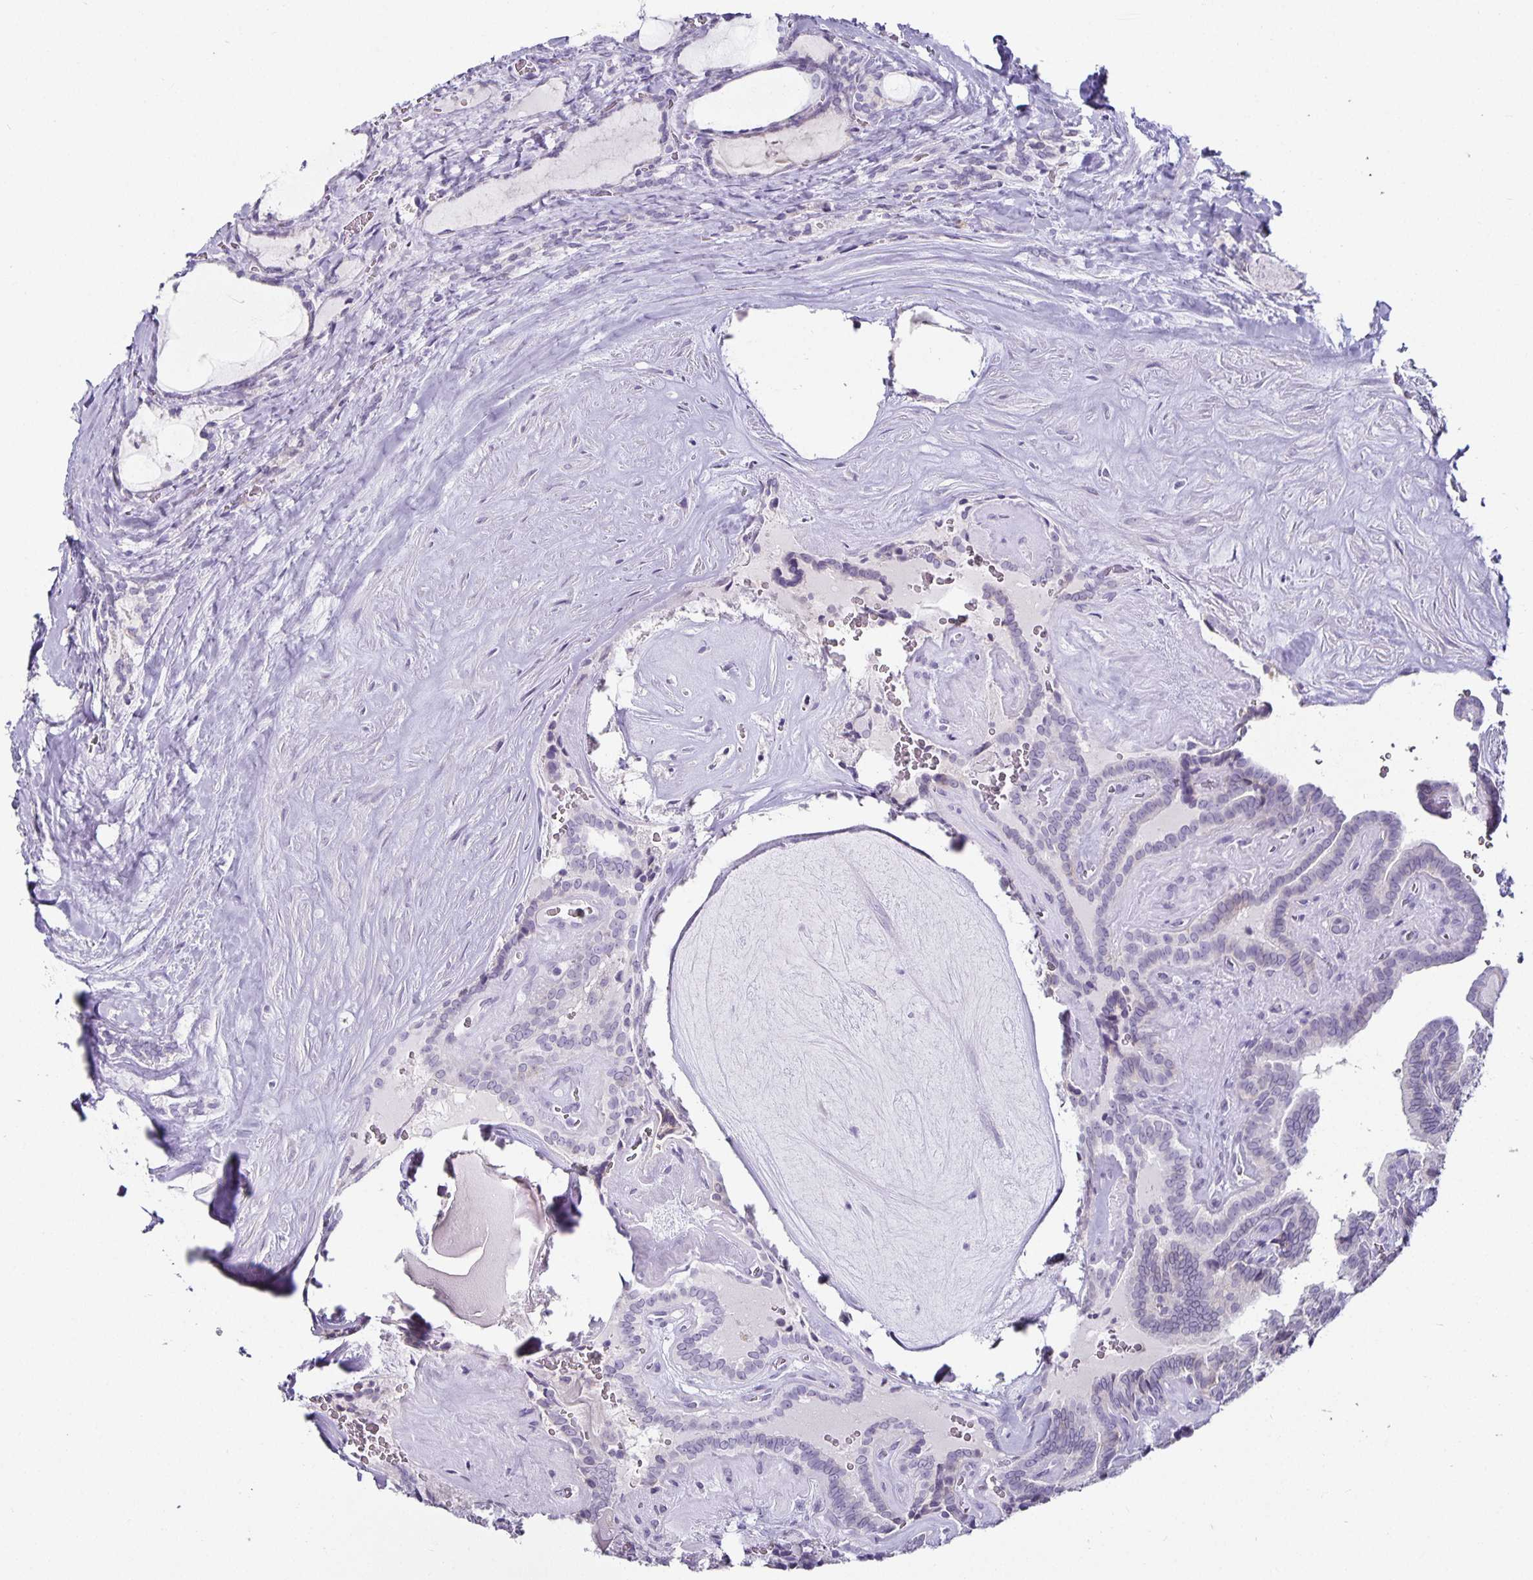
{"staining": {"intensity": "negative", "quantity": "none", "location": "none"}, "tissue": "thyroid cancer", "cell_type": "Tumor cells", "image_type": "cancer", "snomed": [{"axis": "morphology", "description": "Papillary adenocarcinoma, NOS"}, {"axis": "topography", "description": "Thyroid gland"}], "caption": "There is no significant staining in tumor cells of papillary adenocarcinoma (thyroid).", "gene": "CA12", "patient": {"sex": "female", "age": 21}}